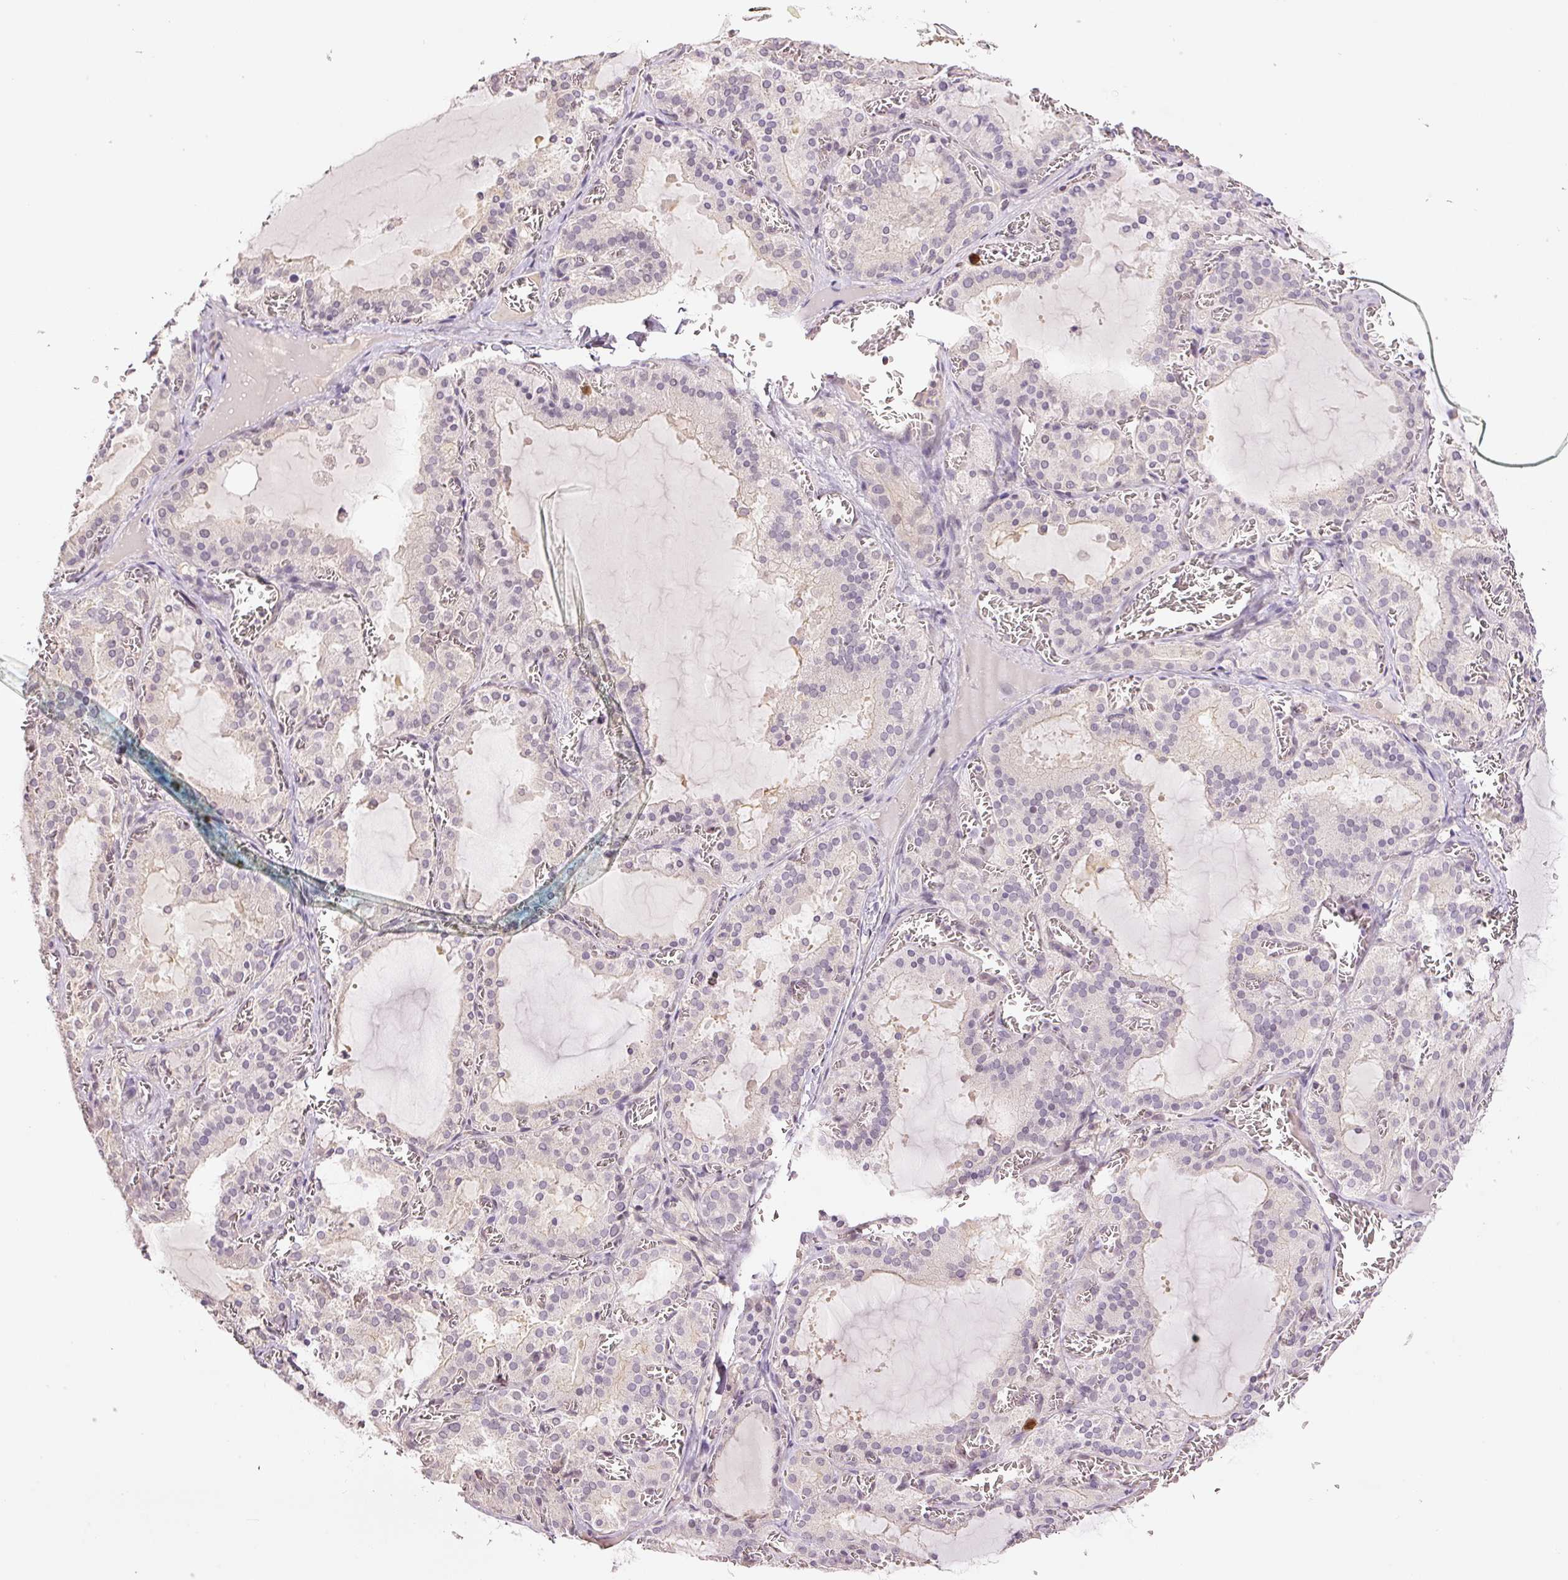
{"staining": {"intensity": "weak", "quantity": "25%-75%", "location": "nuclear"}, "tissue": "thyroid gland", "cell_type": "Glandular cells", "image_type": "normal", "snomed": [{"axis": "morphology", "description": "Normal tissue, NOS"}, {"axis": "topography", "description": "Thyroid gland"}], "caption": "Unremarkable thyroid gland was stained to show a protein in brown. There is low levels of weak nuclear staining in approximately 25%-75% of glandular cells.", "gene": "GZMA", "patient": {"sex": "female", "age": 30}}